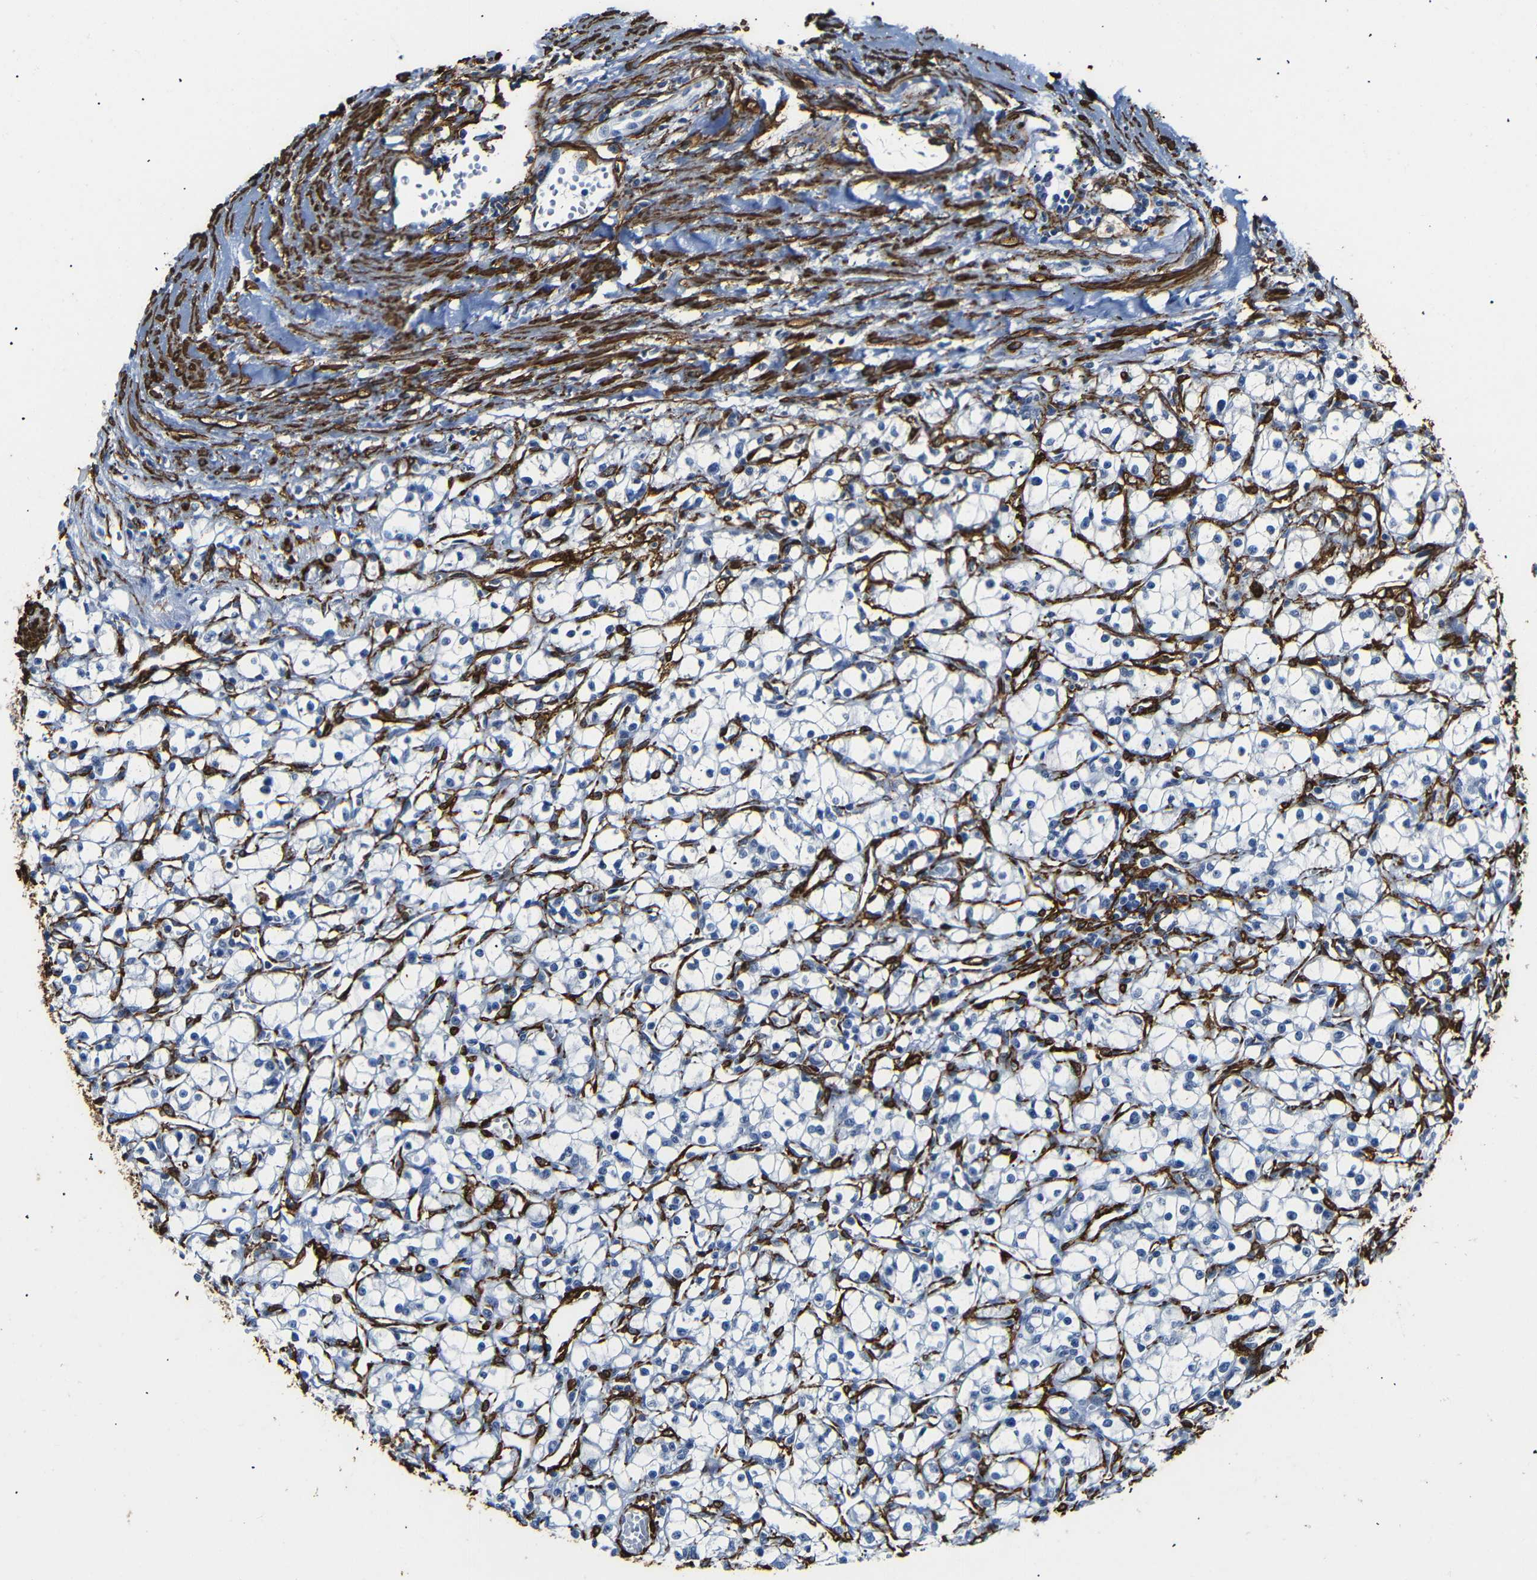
{"staining": {"intensity": "negative", "quantity": "none", "location": "none"}, "tissue": "renal cancer", "cell_type": "Tumor cells", "image_type": "cancer", "snomed": [{"axis": "morphology", "description": "Adenocarcinoma, NOS"}, {"axis": "topography", "description": "Kidney"}], "caption": "Immunohistochemistry of human renal adenocarcinoma reveals no expression in tumor cells.", "gene": "ACTA2", "patient": {"sex": "male", "age": 56}}